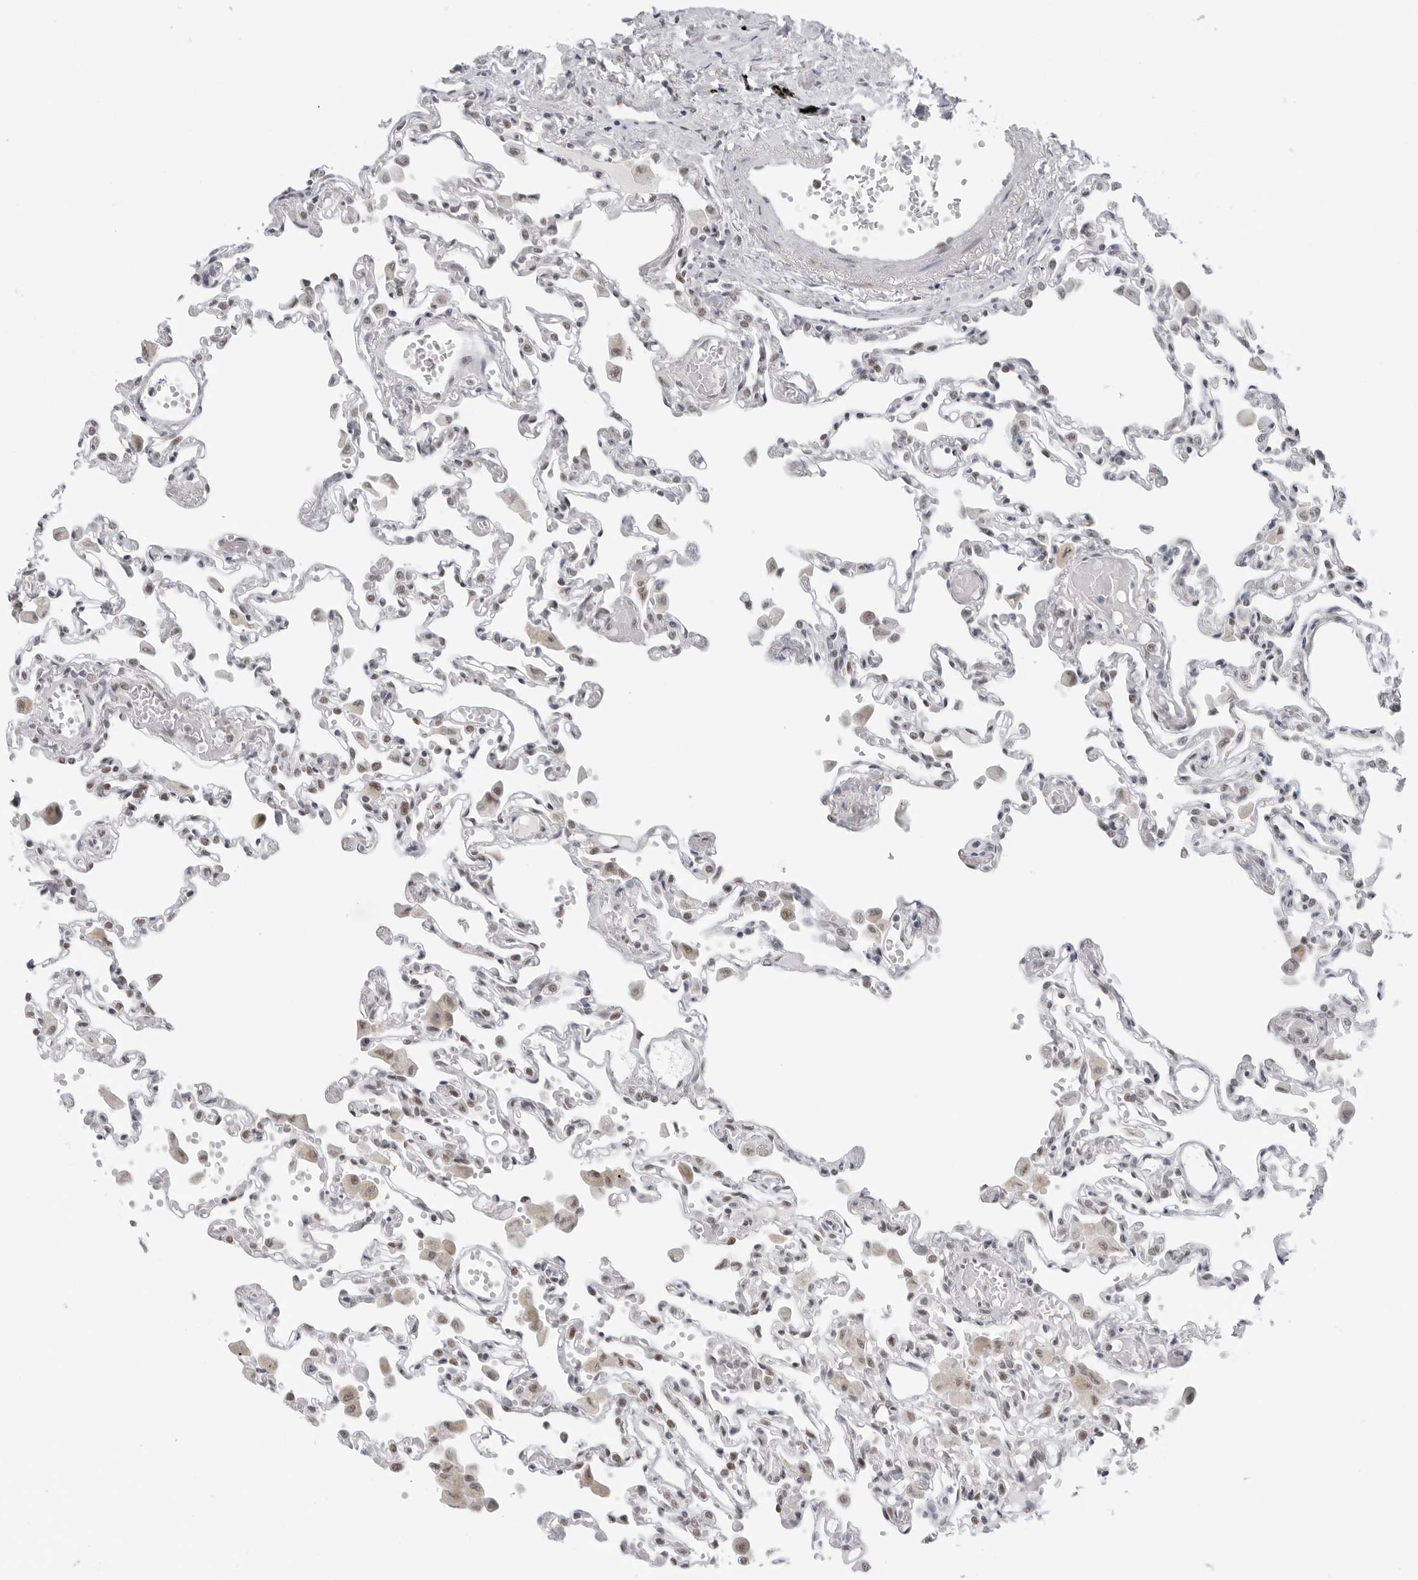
{"staining": {"intensity": "negative", "quantity": "none", "location": "none"}, "tissue": "lung", "cell_type": "Alveolar cells", "image_type": "normal", "snomed": [{"axis": "morphology", "description": "Normal tissue, NOS"}, {"axis": "topography", "description": "Bronchus"}, {"axis": "topography", "description": "Lung"}], "caption": "Alveolar cells are negative for protein expression in benign human lung. (Stains: DAB immunohistochemistry with hematoxylin counter stain, Microscopy: brightfield microscopy at high magnification).", "gene": "FOXK2", "patient": {"sex": "female", "age": 49}}